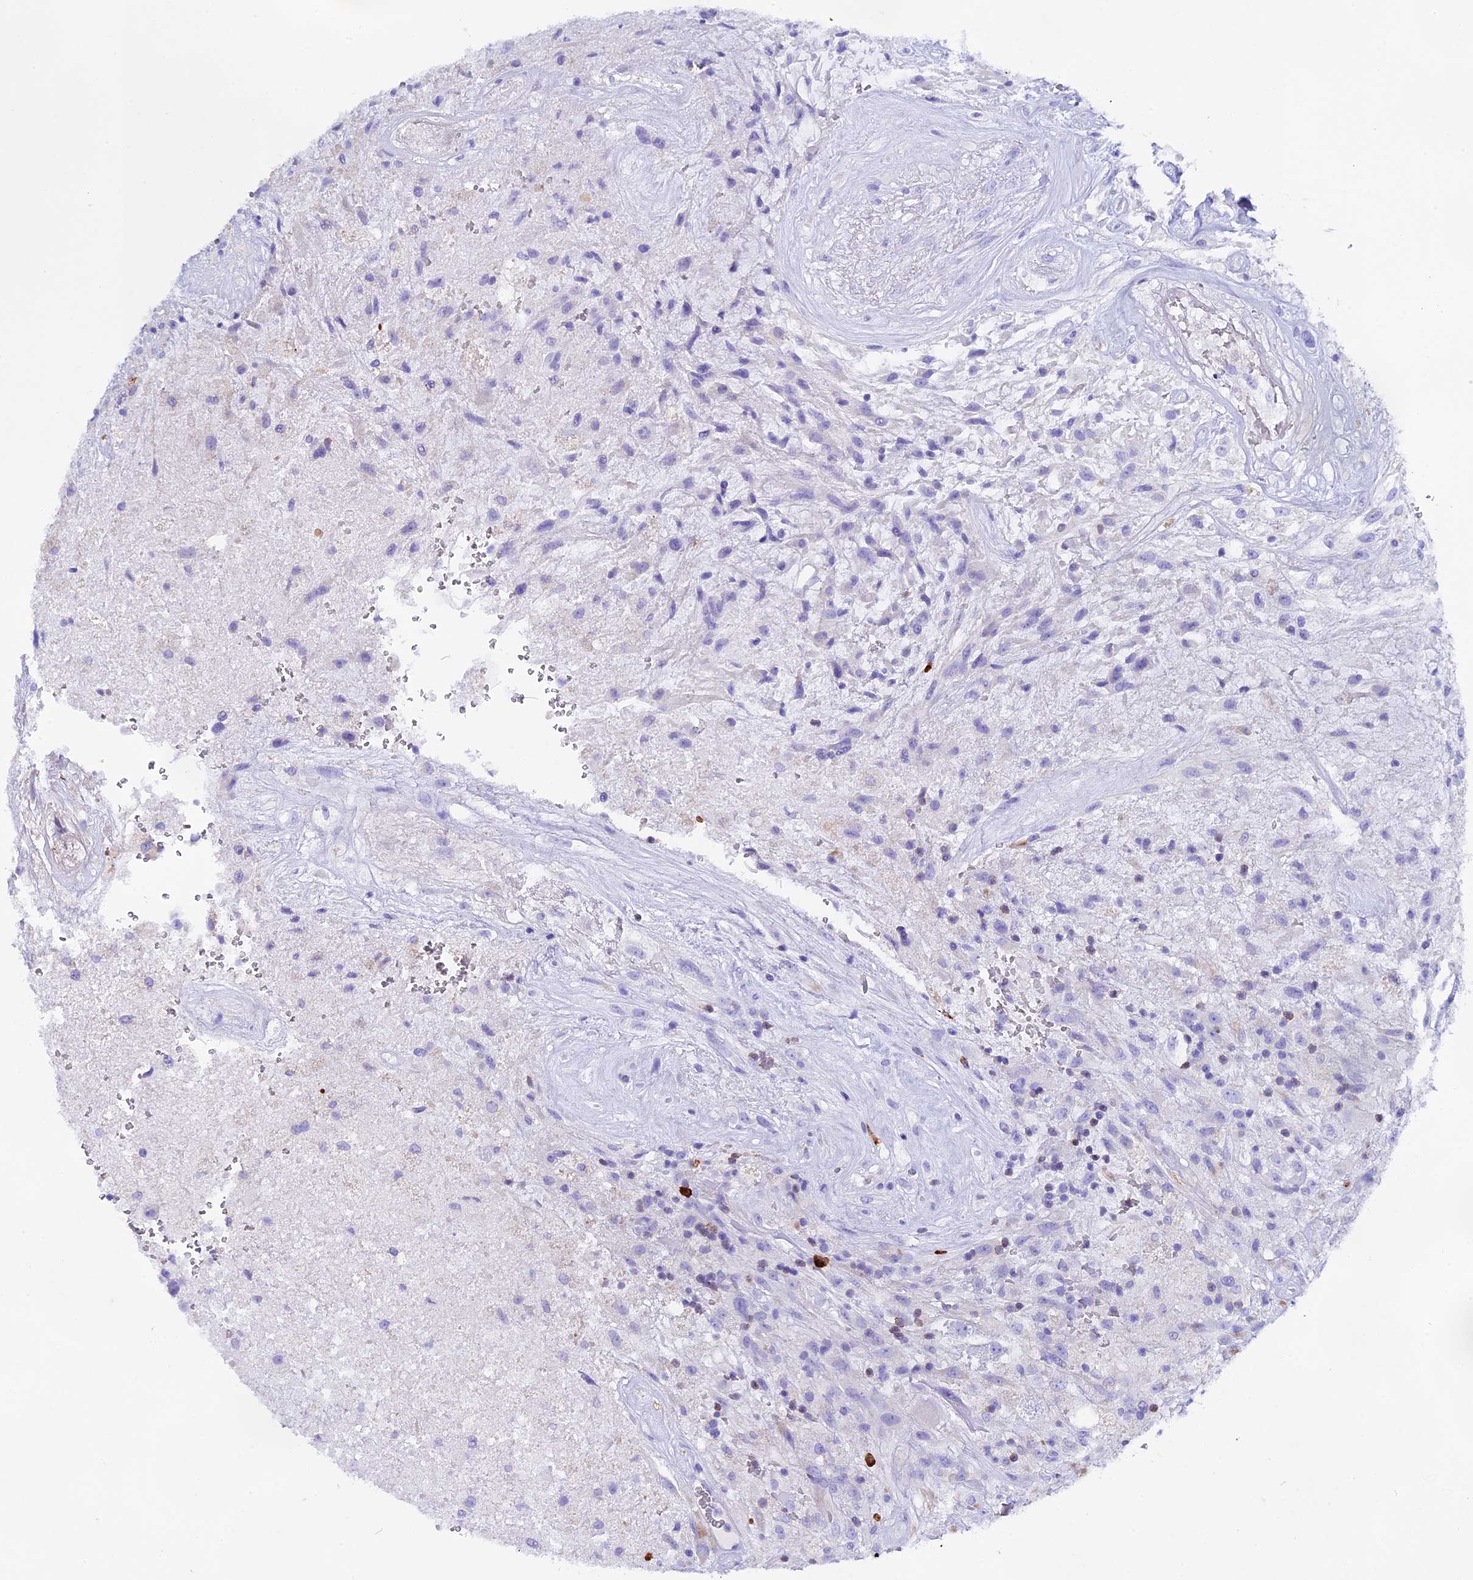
{"staining": {"intensity": "negative", "quantity": "none", "location": "none"}, "tissue": "glioma", "cell_type": "Tumor cells", "image_type": "cancer", "snomed": [{"axis": "morphology", "description": "Glioma, malignant, High grade"}, {"axis": "topography", "description": "Brain"}], "caption": "Tumor cells show no significant protein expression in malignant glioma (high-grade).", "gene": "FKBP11", "patient": {"sex": "male", "age": 56}}